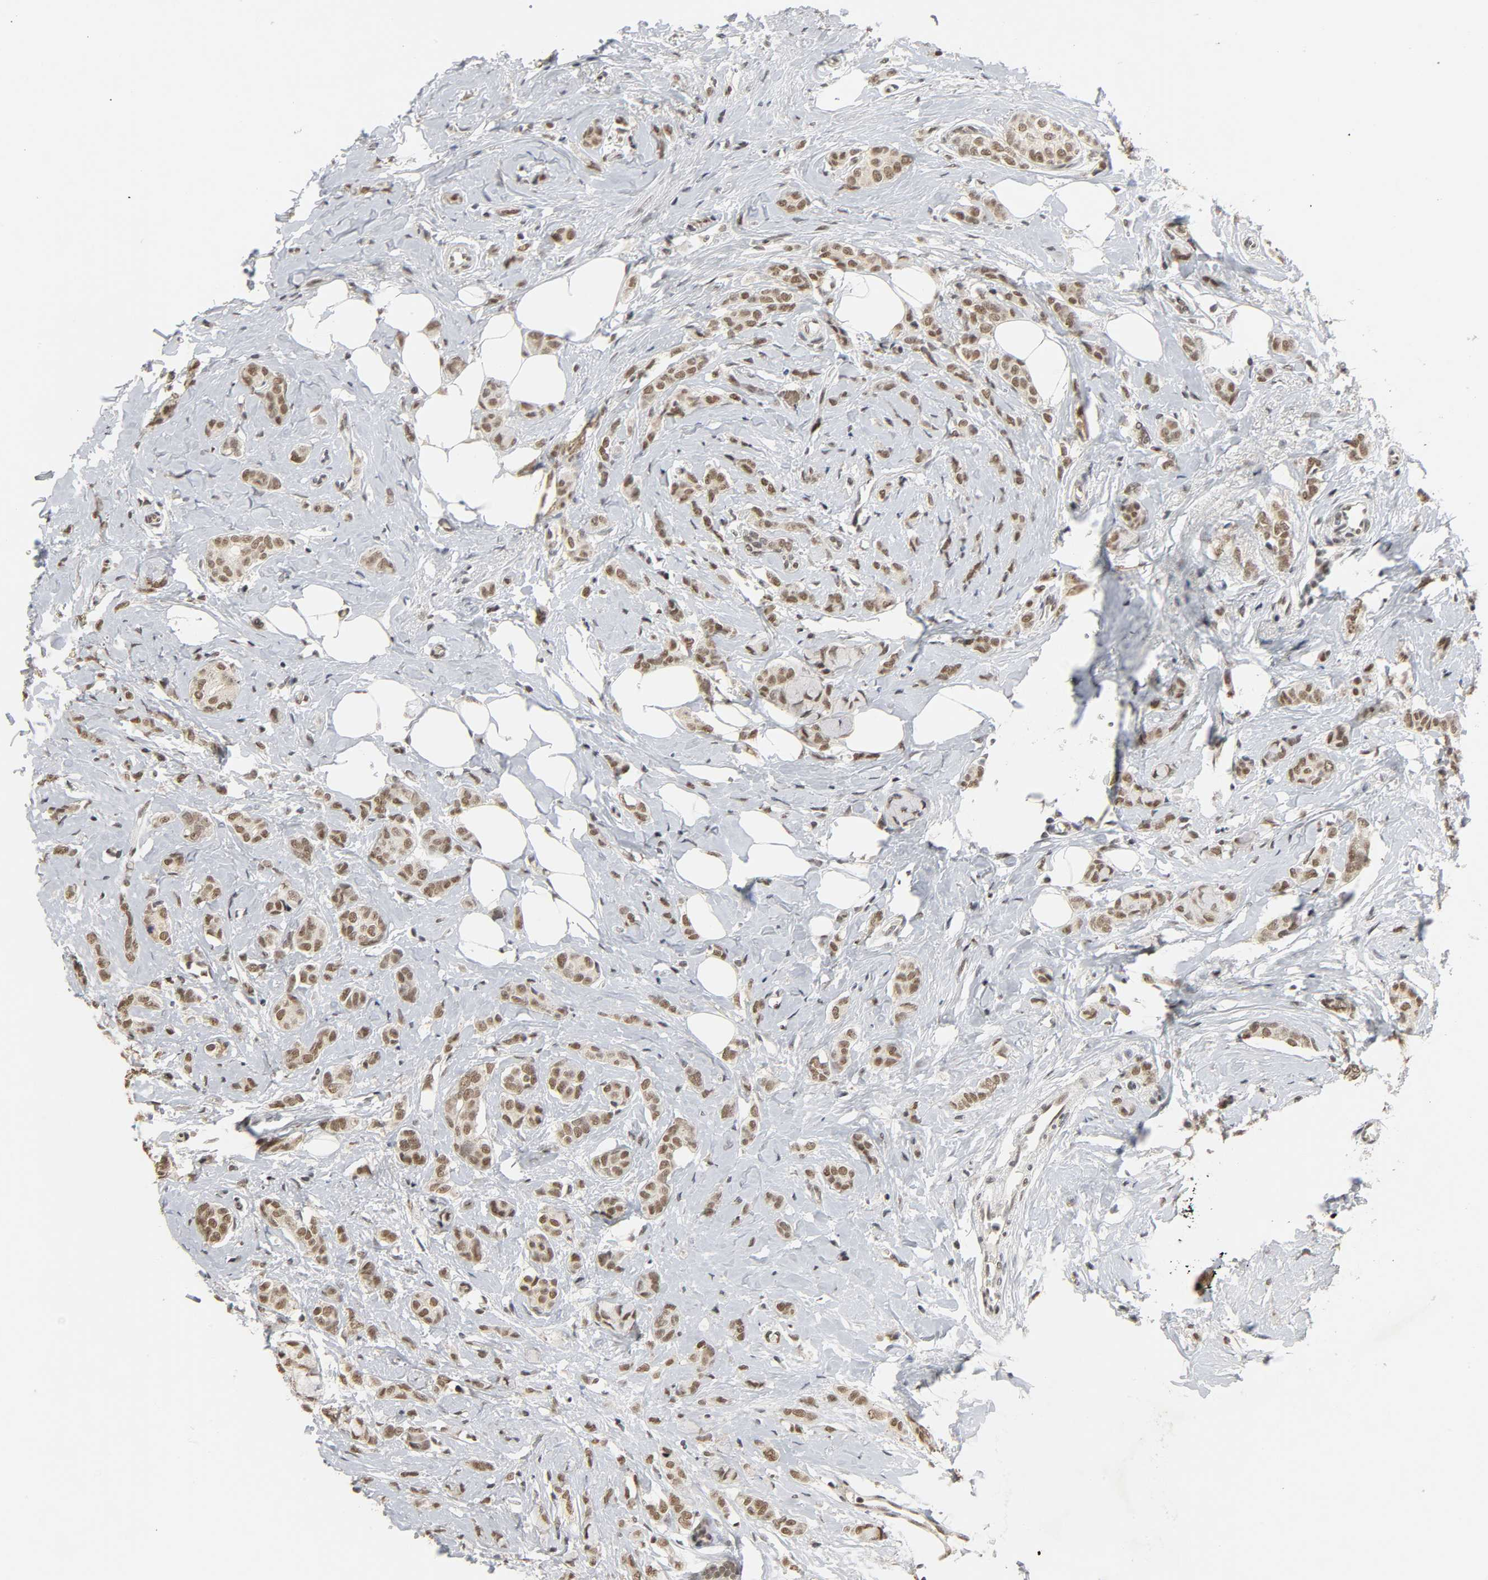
{"staining": {"intensity": "moderate", "quantity": ">75%", "location": "nuclear"}, "tissue": "breast cancer", "cell_type": "Tumor cells", "image_type": "cancer", "snomed": [{"axis": "morphology", "description": "Lobular carcinoma"}, {"axis": "topography", "description": "Breast"}], "caption": "Breast cancer (lobular carcinoma) tissue displays moderate nuclear expression in approximately >75% of tumor cells", "gene": "NCOA6", "patient": {"sex": "female", "age": 60}}